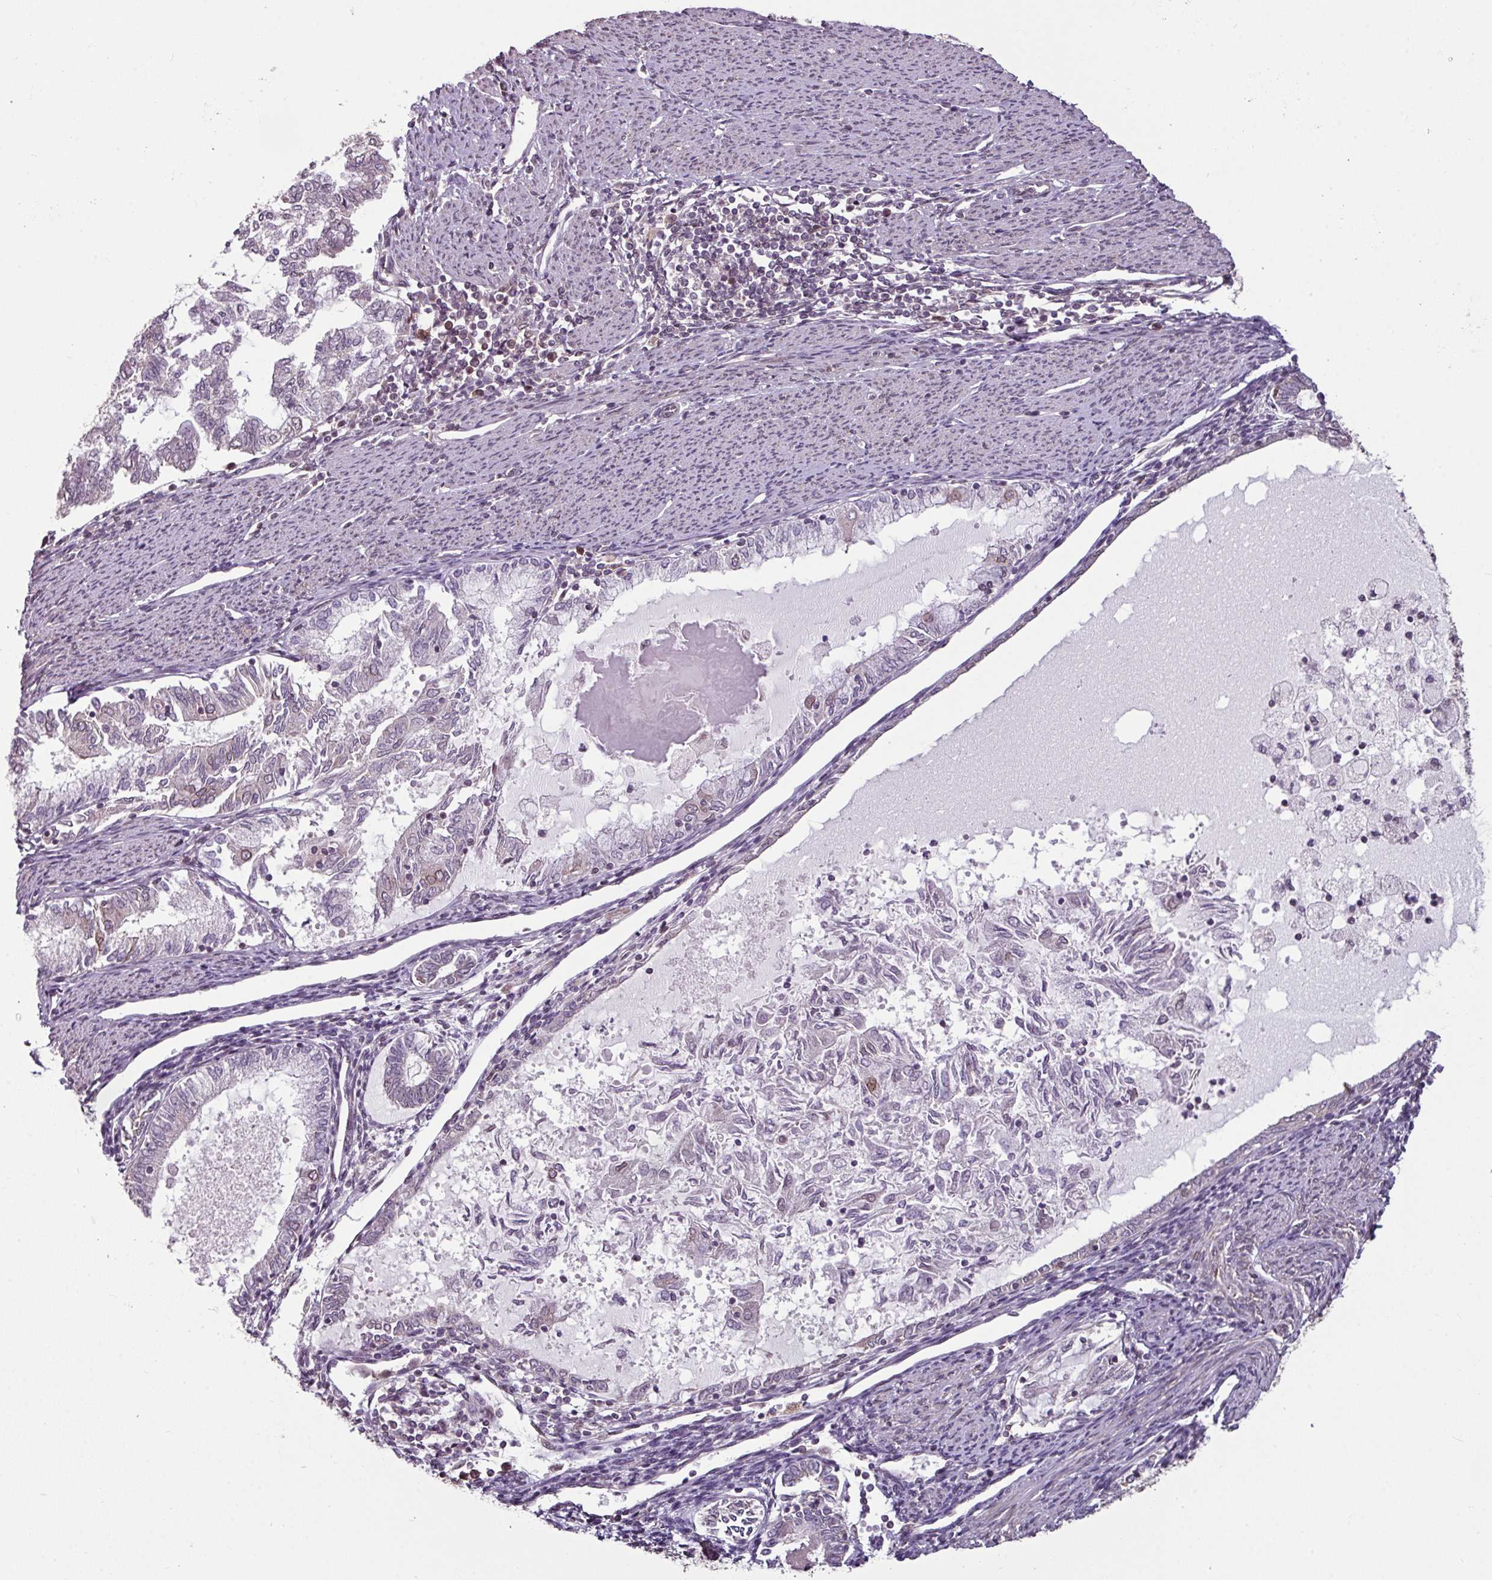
{"staining": {"intensity": "negative", "quantity": "none", "location": "none"}, "tissue": "endometrial cancer", "cell_type": "Tumor cells", "image_type": "cancer", "snomed": [{"axis": "morphology", "description": "Adenocarcinoma, NOS"}, {"axis": "topography", "description": "Endometrium"}], "caption": "Micrograph shows no significant protein expression in tumor cells of adenocarcinoma (endometrial). (Immunohistochemistry, brightfield microscopy, high magnification).", "gene": "RANGAP1", "patient": {"sex": "female", "age": 79}}